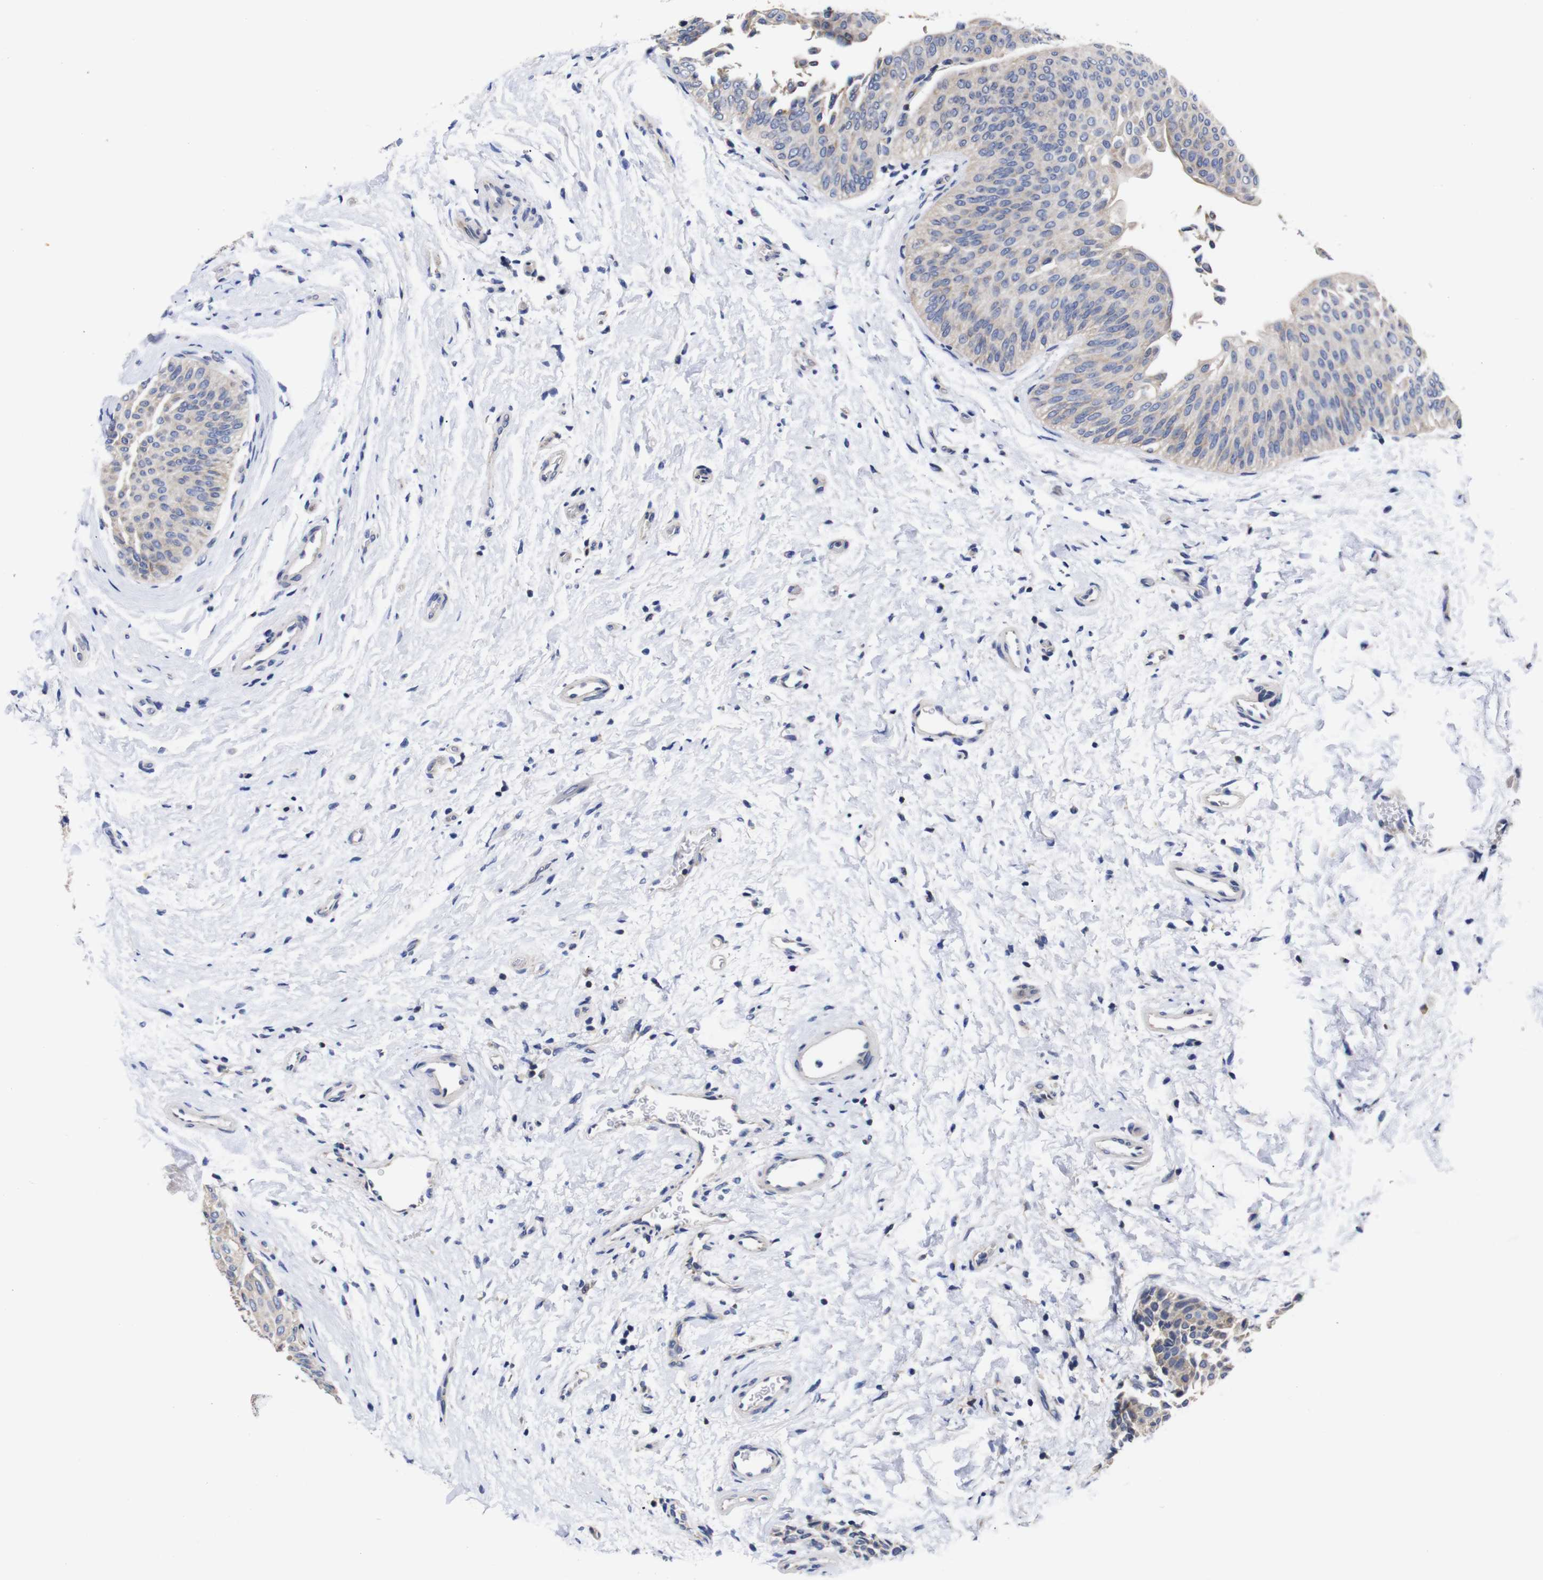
{"staining": {"intensity": "negative", "quantity": "none", "location": "none"}, "tissue": "urothelial cancer", "cell_type": "Tumor cells", "image_type": "cancer", "snomed": [{"axis": "morphology", "description": "Urothelial carcinoma, Low grade"}, {"axis": "topography", "description": "Urinary bladder"}], "caption": "Image shows no significant protein expression in tumor cells of low-grade urothelial carcinoma.", "gene": "OPN3", "patient": {"sex": "female", "age": 60}}